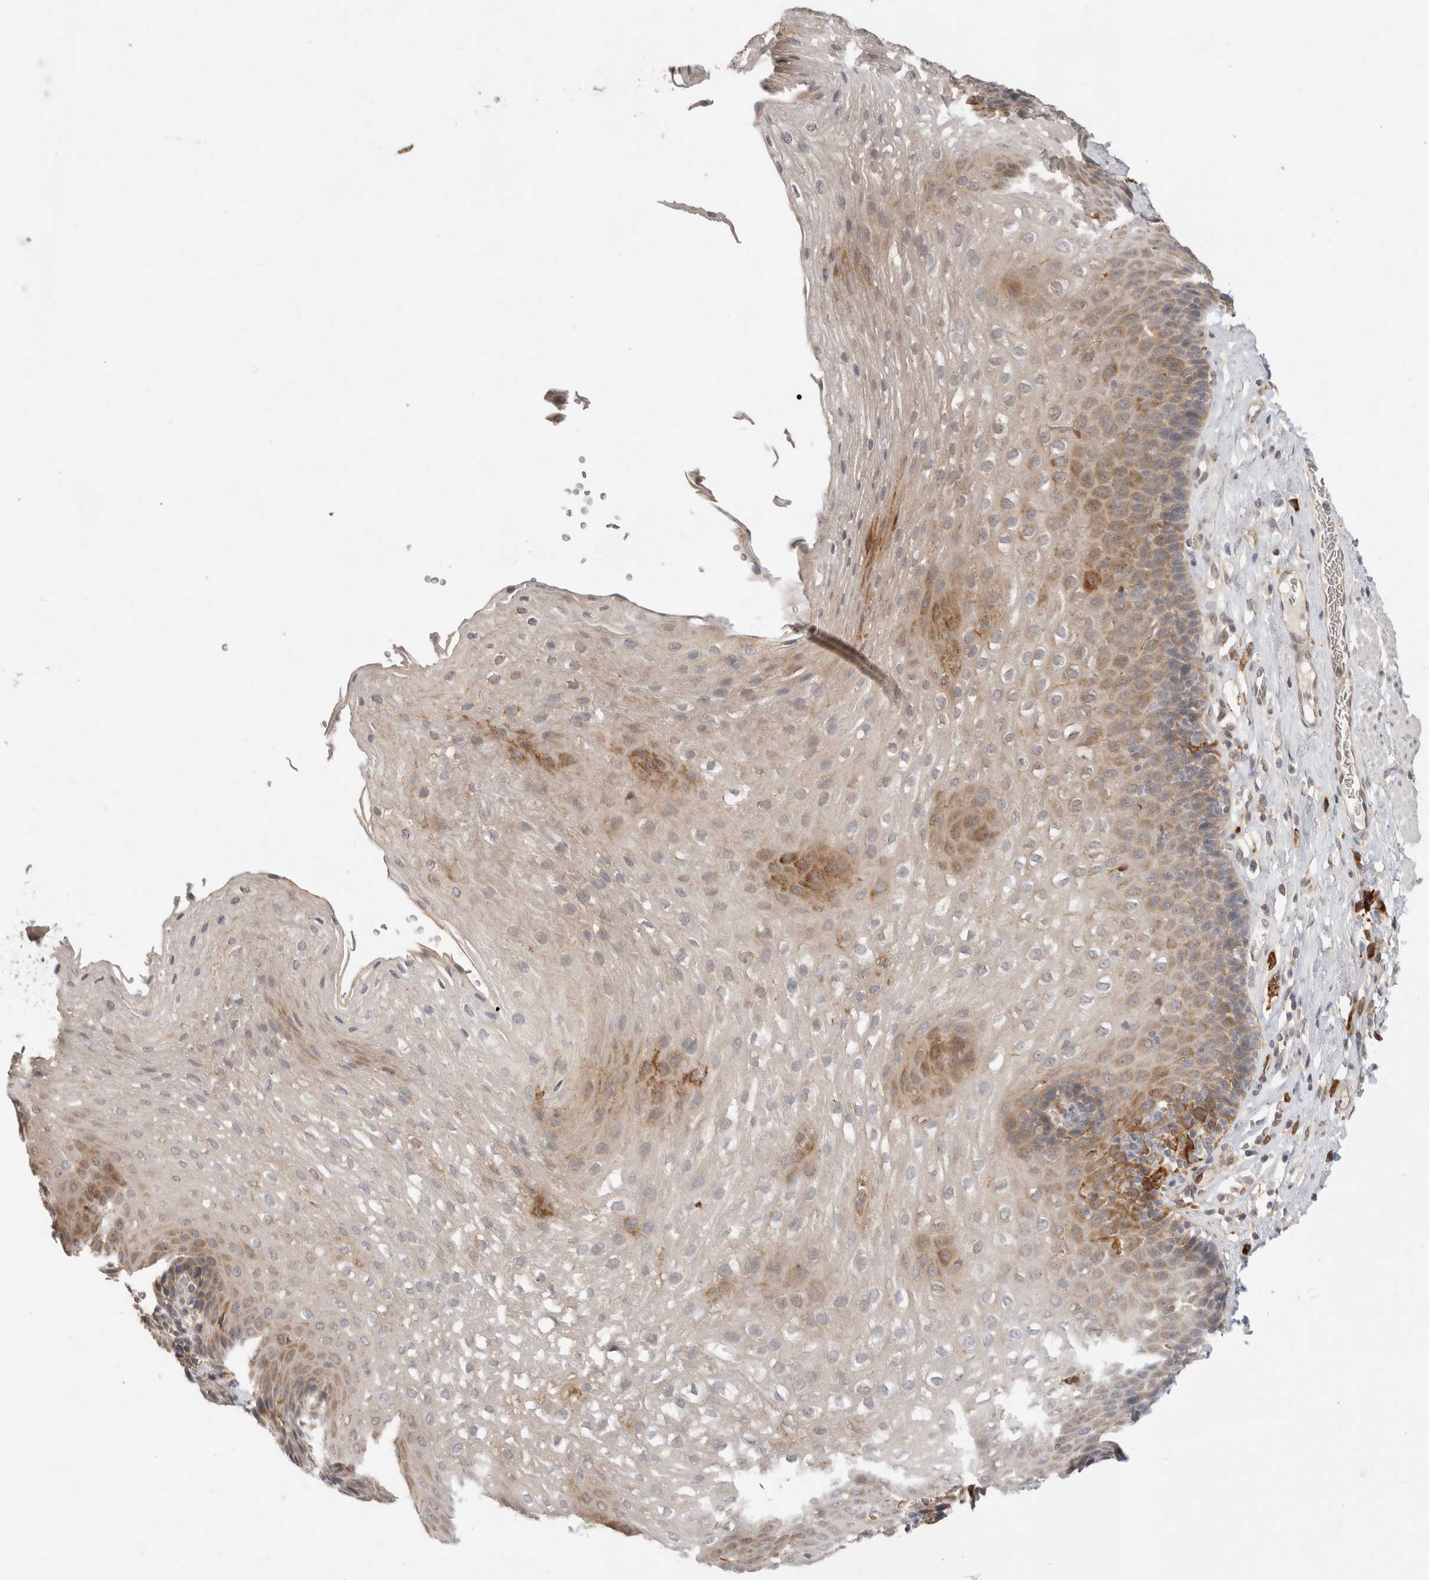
{"staining": {"intensity": "moderate", "quantity": "<25%", "location": "cytoplasmic/membranous"}, "tissue": "esophagus", "cell_type": "Squamous epithelial cells", "image_type": "normal", "snomed": [{"axis": "morphology", "description": "Normal tissue, NOS"}, {"axis": "topography", "description": "Esophagus"}], "caption": "Moderate cytoplasmic/membranous positivity is identified in approximately <25% of squamous epithelial cells in benign esophagus. Nuclei are stained in blue.", "gene": "APOL2", "patient": {"sex": "female", "age": 66}}